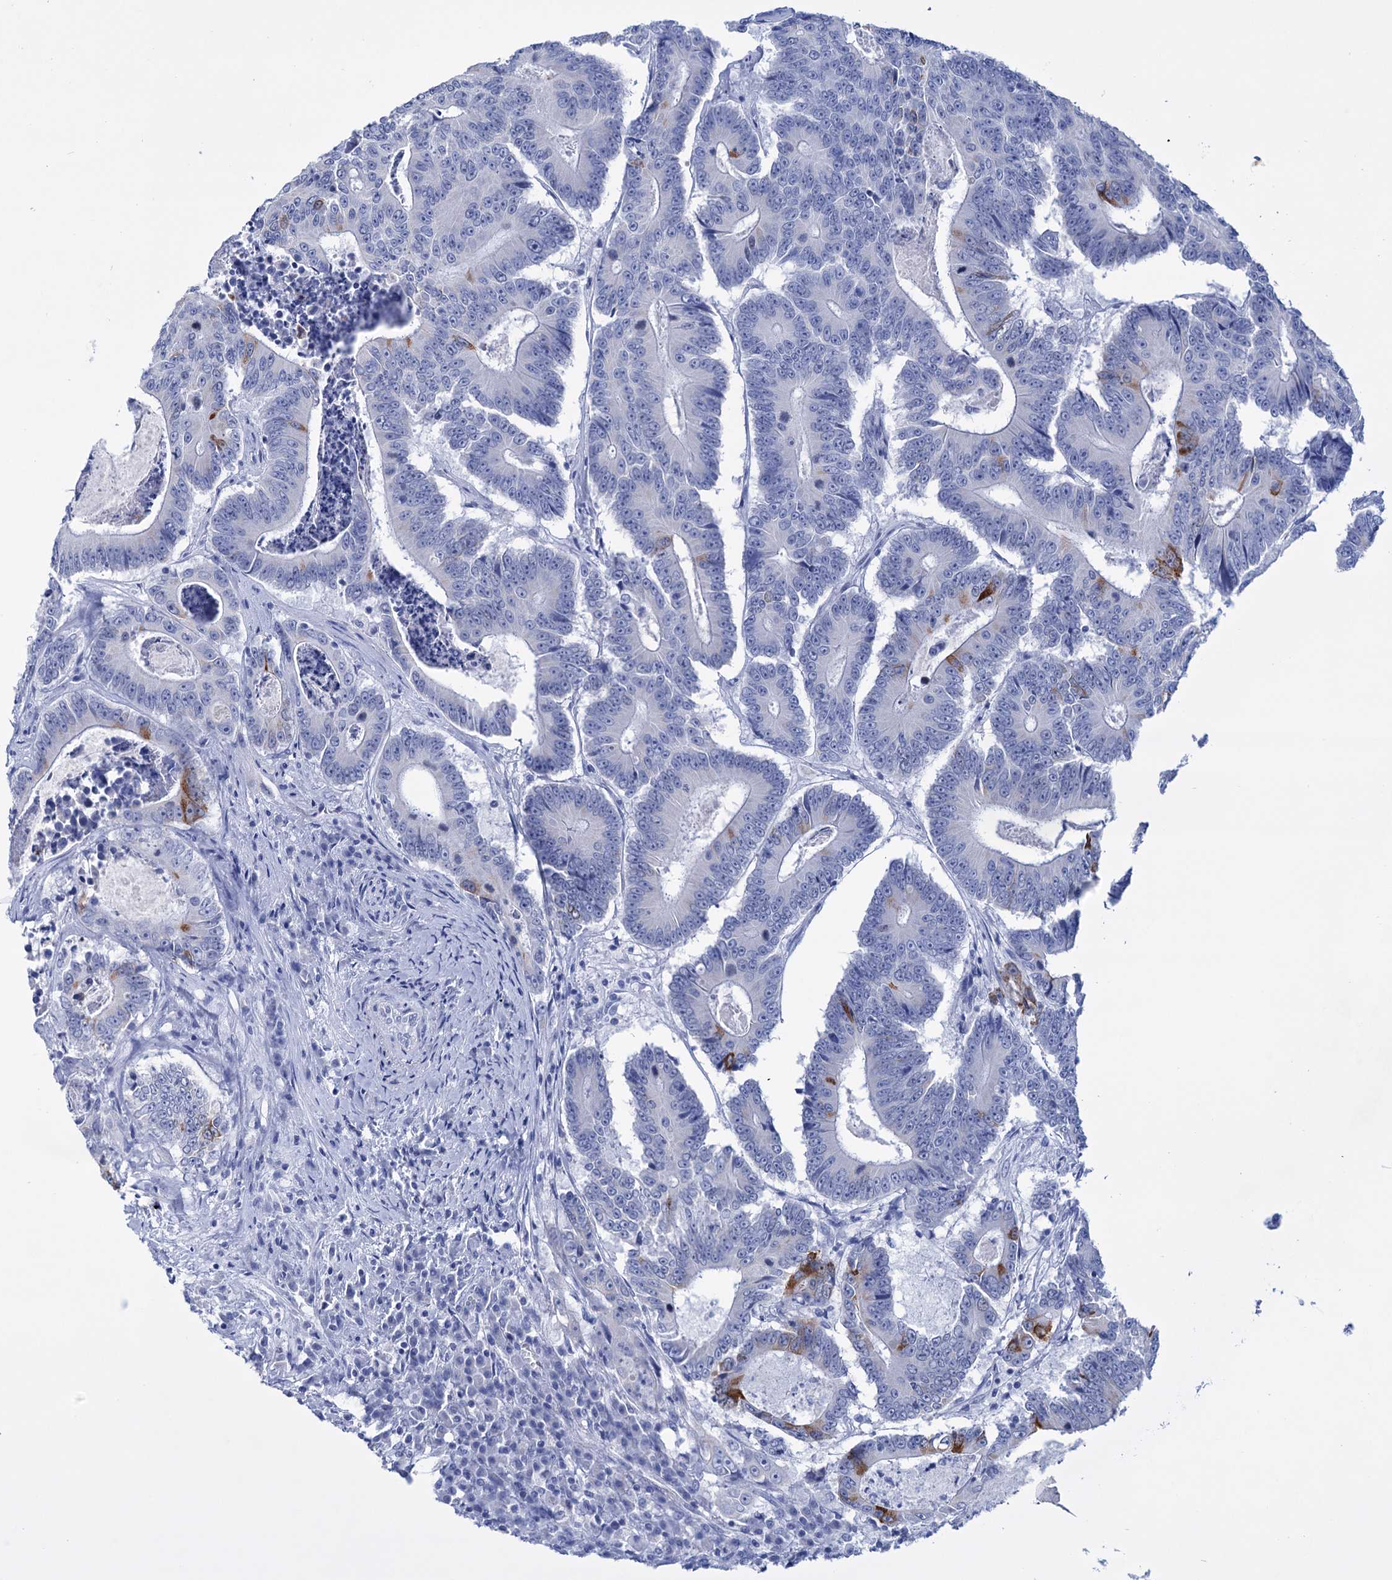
{"staining": {"intensity": "negative", "quantity": "none", "location": "none"}, "tissue": "colorectal cancer", "cell_type": "Tumor cells", "image_type": "cancer", "snomed": [{"axis": "morphology", "description": "Adenocarcinoma, NOS"}, {"axis": "topography", "description": "Colon"}], "caption": "Image shows no protein staining in tumor cells of colorectal cancer (adenocarcinoma) tissue.", "gene": "FBXW12", "patient": {"sex": "male", "age": 83}}